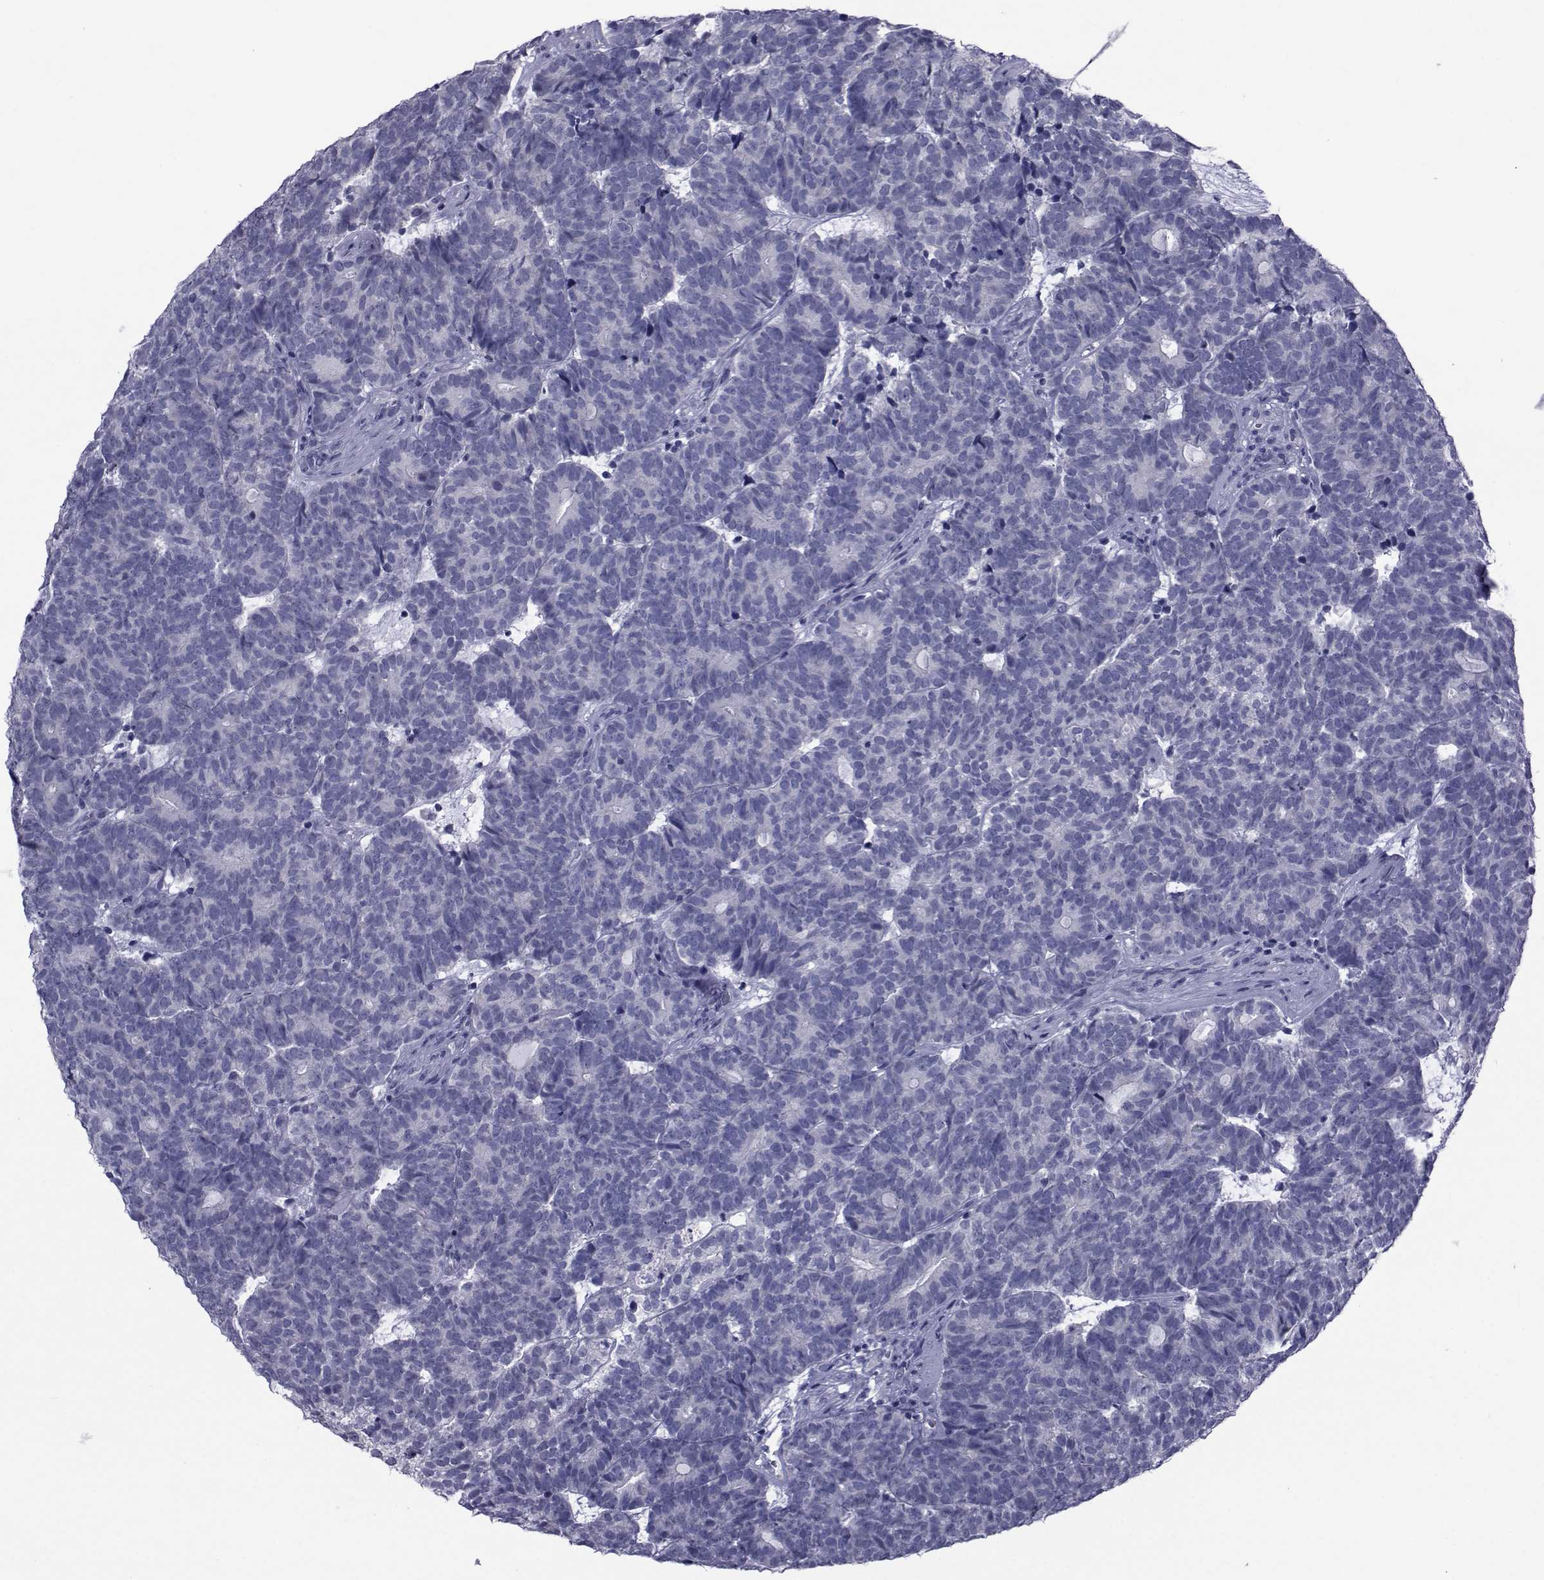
{"staining": {"intensity": "negative", "quantity": "none", "location": "none"}, "tissue": "head and neck cancer", "cell_type": "Tumor cells", "image_type": "cancer", "snomed": [{"axis": "morphology", "description": "Adenocarcinoma, NOS"}, {"axis": "topography", "description": "Head-Neck"}], "caption": "There is no significant staining in tumor cells of head and neck adenocarcinoma.", "gene": "GKAP1", "patient": {"sex": "female", "age": 81}}